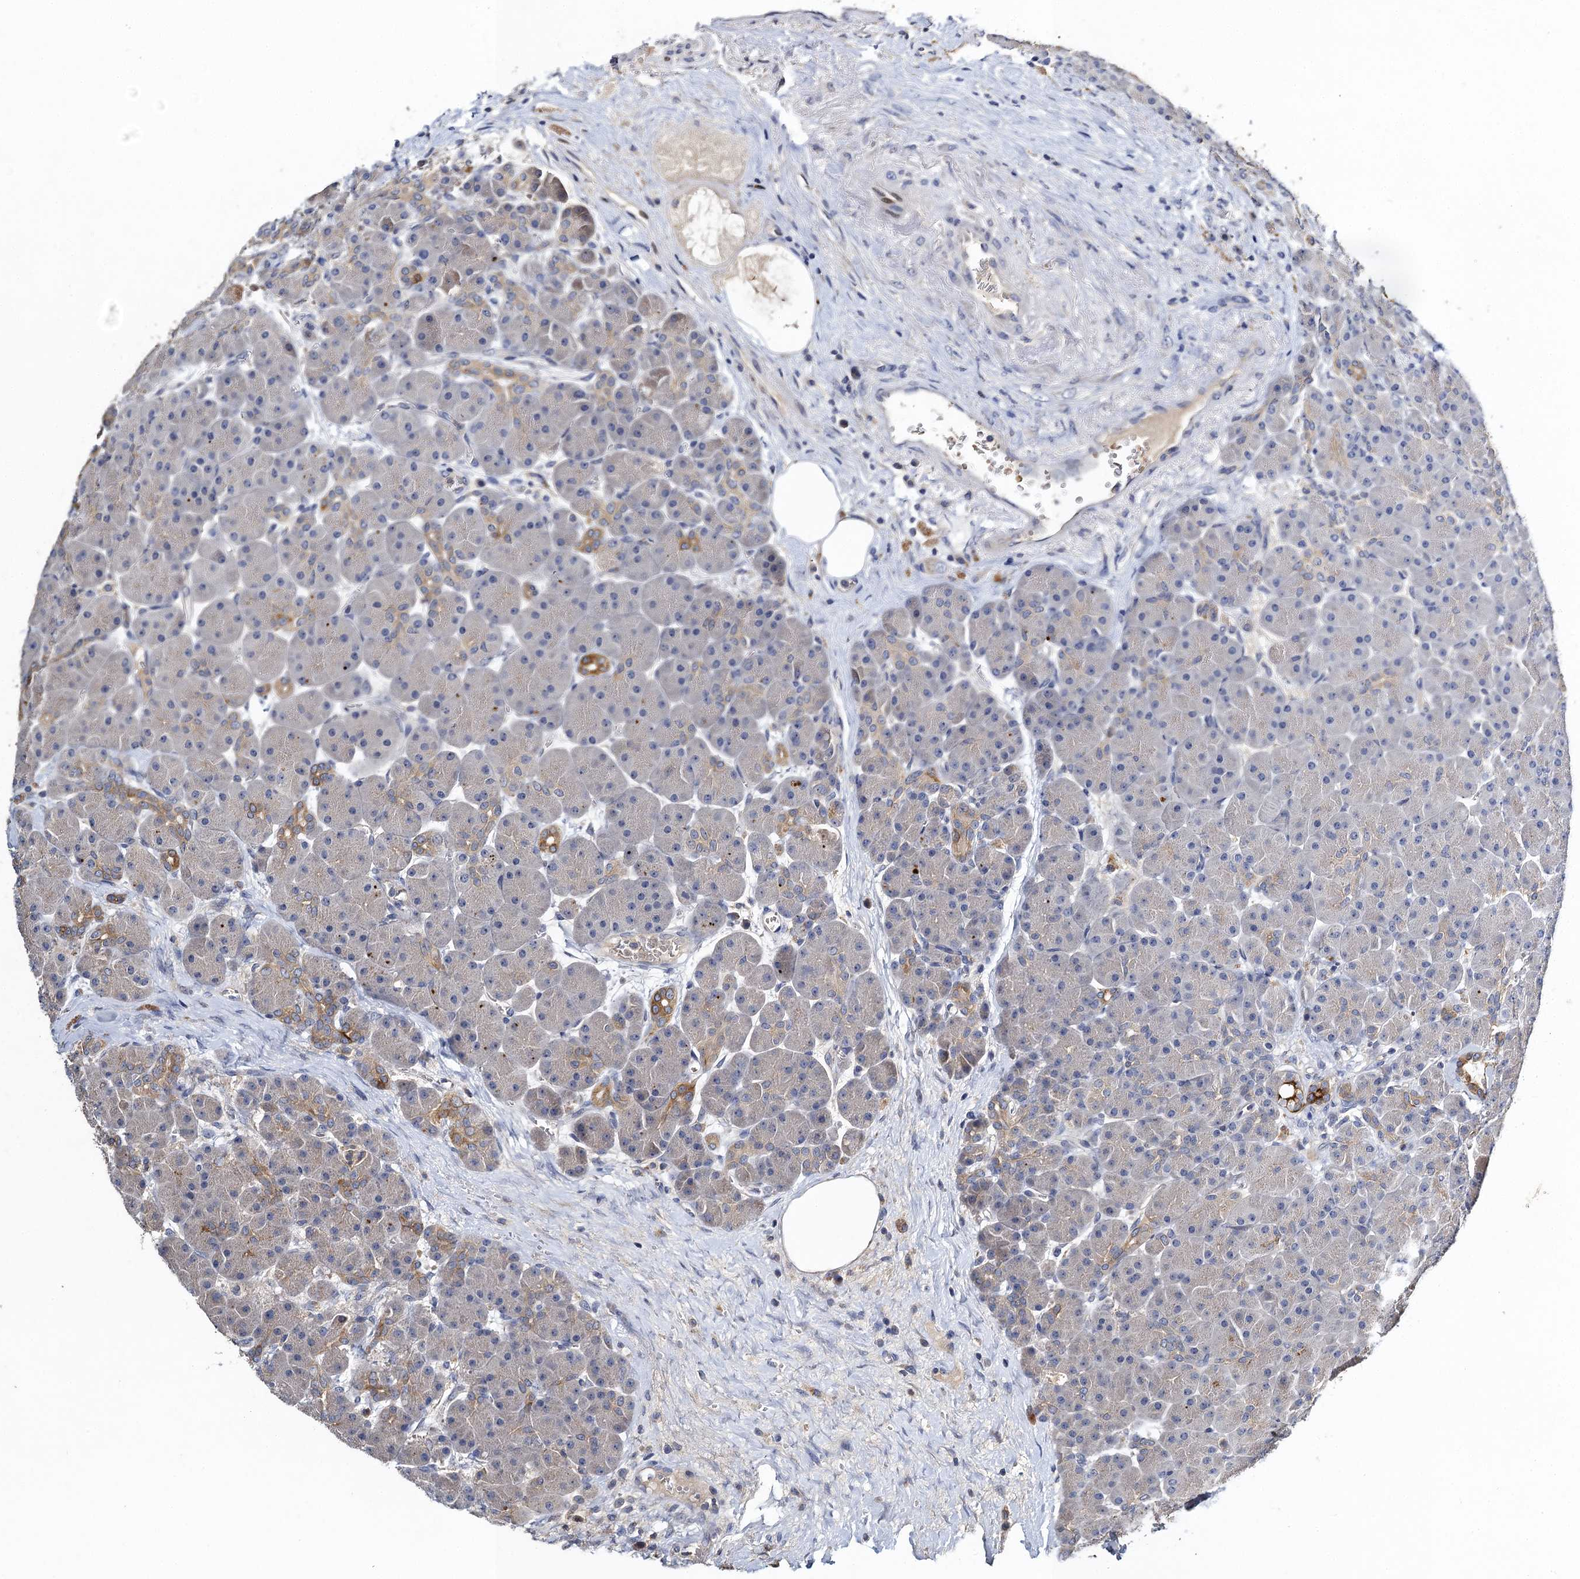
{"staining": {"intensity": "strong", "quantity": "<25%", "location": "cytoplasmic/membranous"}, "tissue": "pancreas", "cell_type": "Exocrine glandular cells", "image_type": "normal", "snomed": [{"axis": "morphology", "description": "Normal tissue, NOS"}, {"axis": "topography", "description": "Pancreas"}], "caption": "DAB immunohistochemical staining of benign human pancreas reveals strong cytoplasmic/membranous protein staining in about <25% of exocrine glandular cells.", "gene": "SLC11A2", "patient": {"sex": "male", "age": 66}}